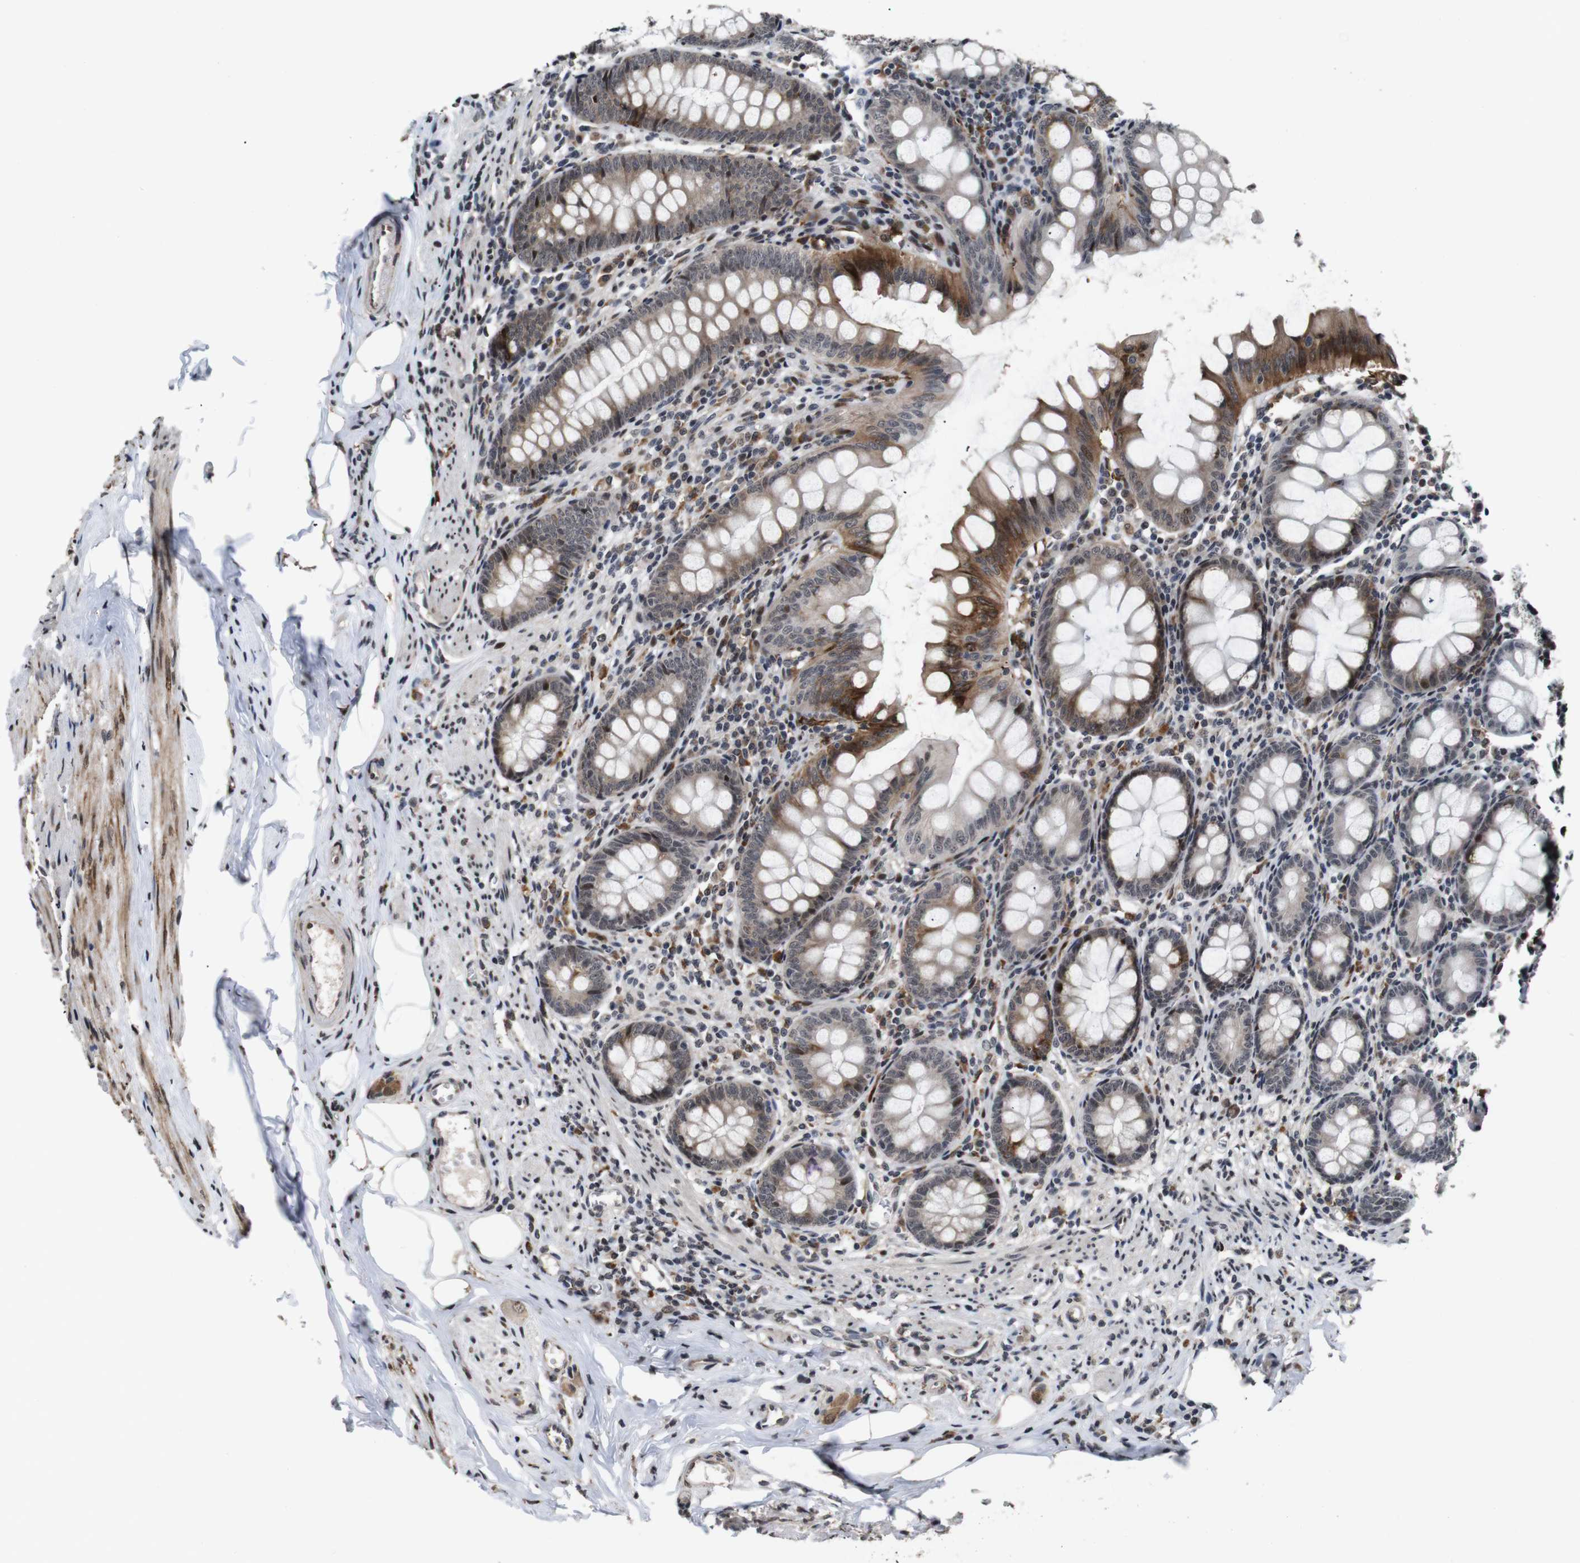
{"staining": {"intensity": "strong", "quantity": "25%-75%", "location": "cytoplasmic/membranous,nuclear"}, "tissue": "appendix", "cell_type": "Glandular cells", "image_type": "normal", "snomed": [{"axis": "morphology", "description": "Normal tissue, NOS"}, {"axis": "topography", "description": "Appendix"}], "caption": "Immunohistochemistry photomicrograph of normal appendix stained for a protein (brown), which shows high levels of strong cytoplasmic/membranous,nuclear positivity in about 25%-75% of glandular cells.", "gene": "EIF4G1", "patient": {"sex": "female", "age": 77}}